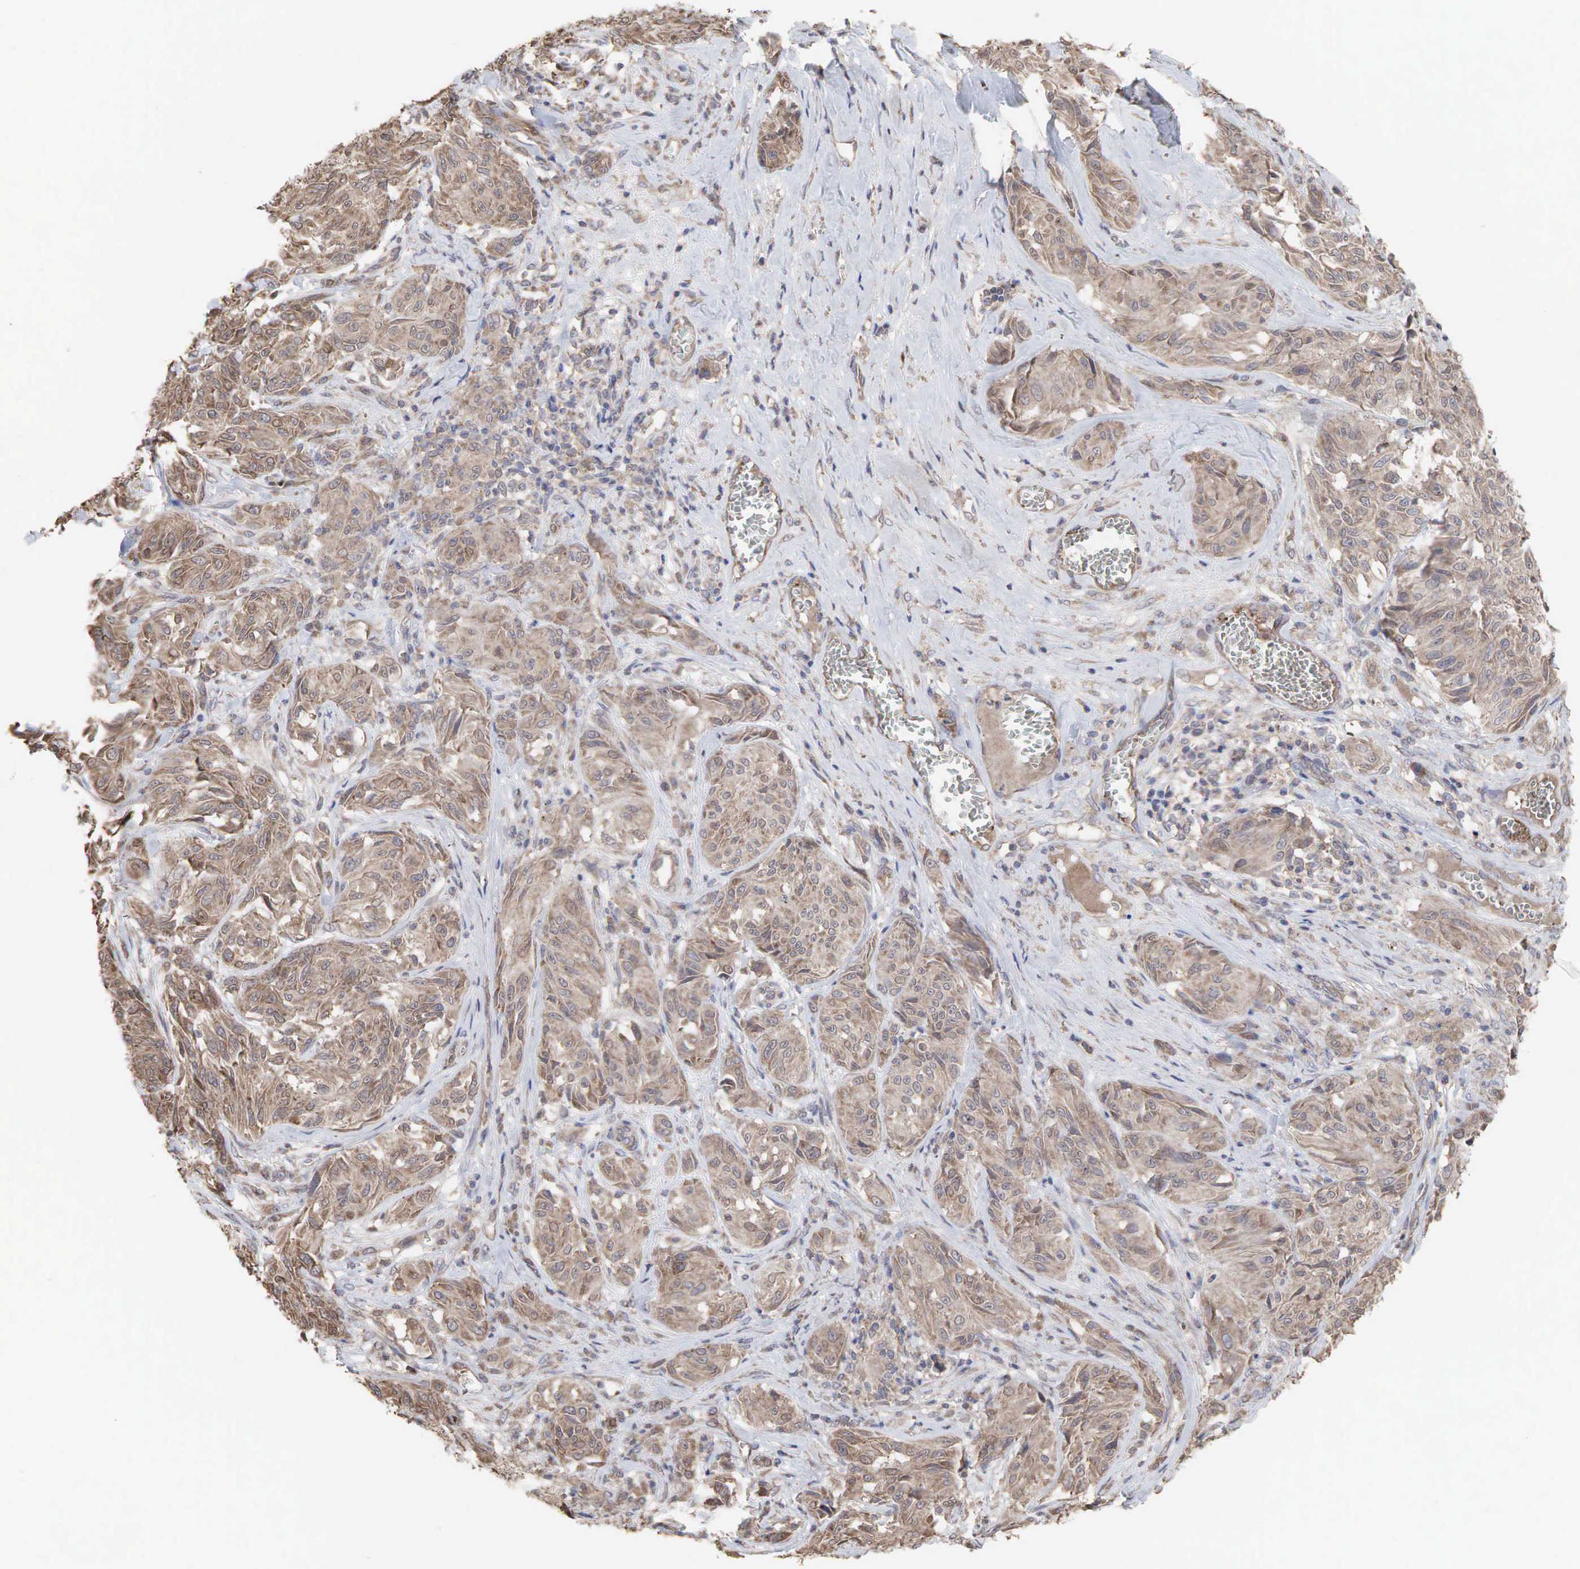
{"staining": {"intensity": "weak", "quantity": ">75%", "location": "cytoplasmic/membranous"}, "tissue": "melanoma", "cell_type": "Tumor cells", "image_type": "cancer", "snomed": [{"axis": "morphology", "description": "Malignant melanoma, NOS"}, {"axis": "topography", "description": "Skin"}], "caption": "An image of melanoma stained for a protein displays weak cytoplasmic/membranous brown staining in tumor cells.", "gene": "PABPC5", "patient": {"sex": "male", "age": 54}}